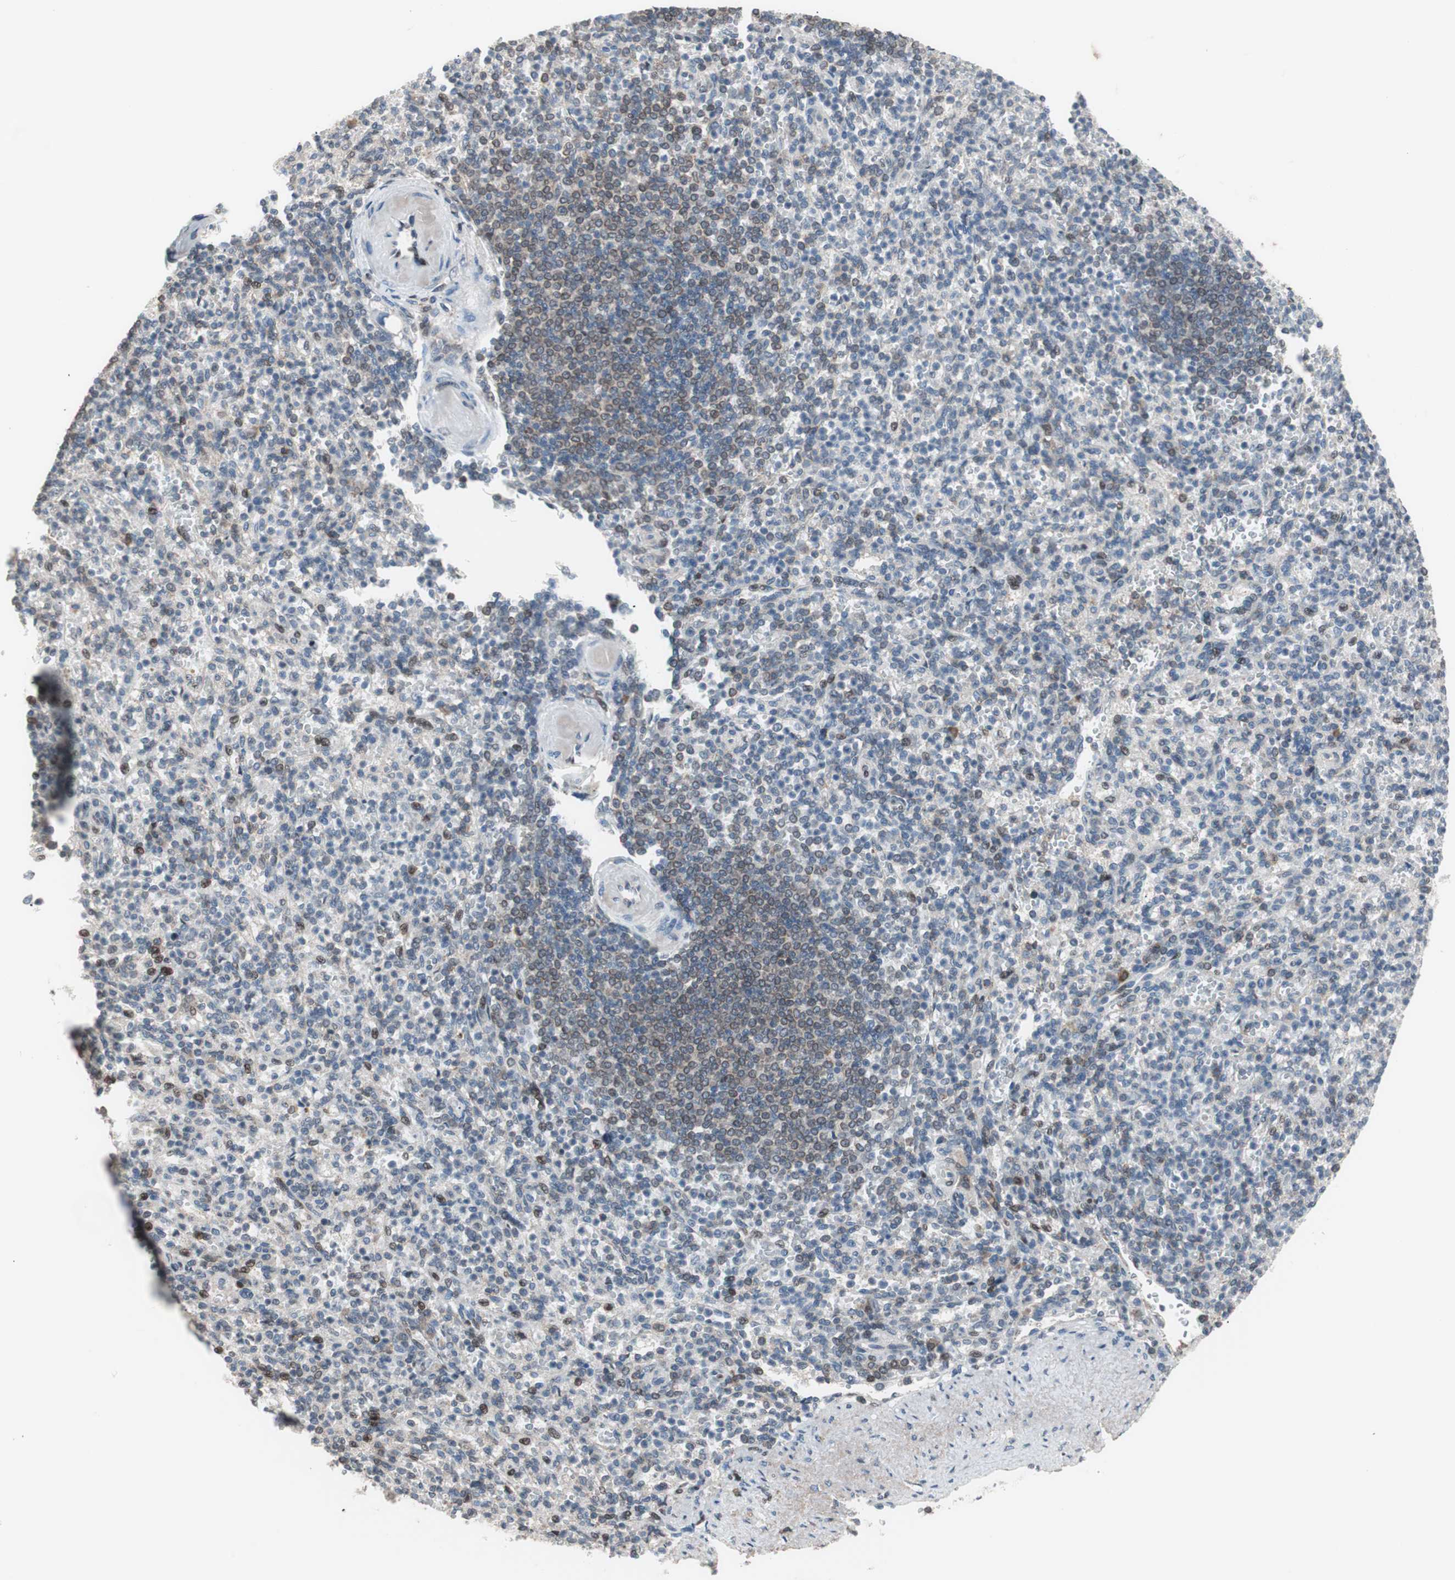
{"staining": {"intensity": "weak", "quantity": "<25%", "location": "cytoplasmic/membranous"}, "tissue": "spleen", "cell_type": "Cells in red pulp", "image_type": "normal", "snomed": [{"axis": "morphology", "description": "Normal tissue, NOS"}, {"axis": "topography", "description": "Spleen"}], "caption": "This is an immunohistochemistry (IHC) image of unremarkable human spleen. There is no positivity in cells in red pulp.", "gene": "POLH", "patient": {"sex": "female", "age": 74}}